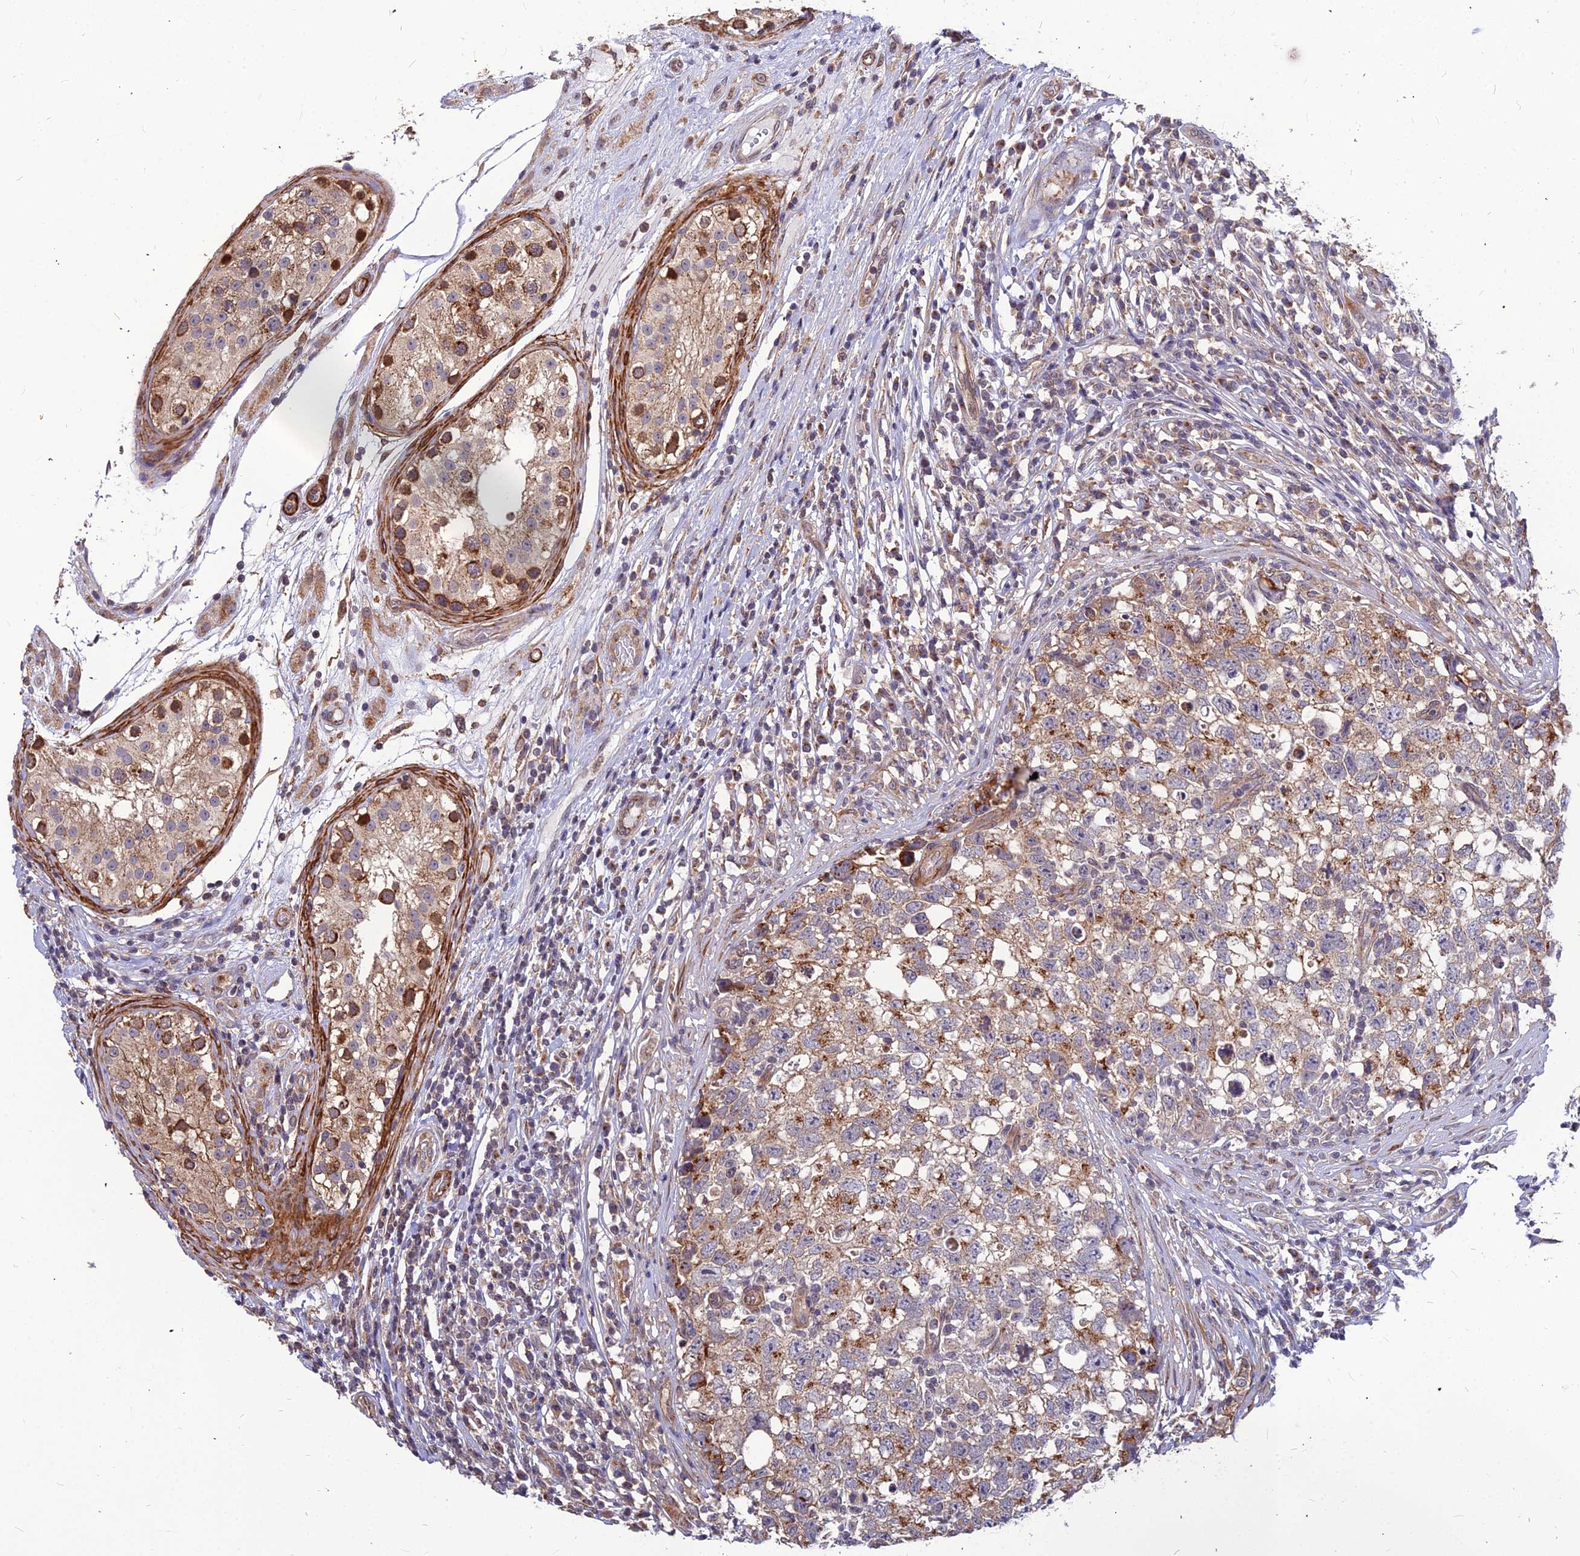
{"staining": {"intensity": "moderate", "quantity": "25%-75%", "location": "cytoplasmic/membranous"}, "tissue": "testis cancer", "cell_type": "Tumor cells", "image_type": "cancer", "snomed": [{"axis": "morphology", "description": "Seminoma, NOS"}, {"axis": "morphology", "description": "Carcinoma, Embryonal, NOS"}, {"axis": "topography", "description": "Testis"}], "caption": "This is an image of immunohistochemistry staining of testis cancer (embryonal carcinoma), which shows moderate expression in the cytoplasmic/membranous of tumor cells.", "gene": "LEKR1", "patient": {"sex": "male", "age": 29}}